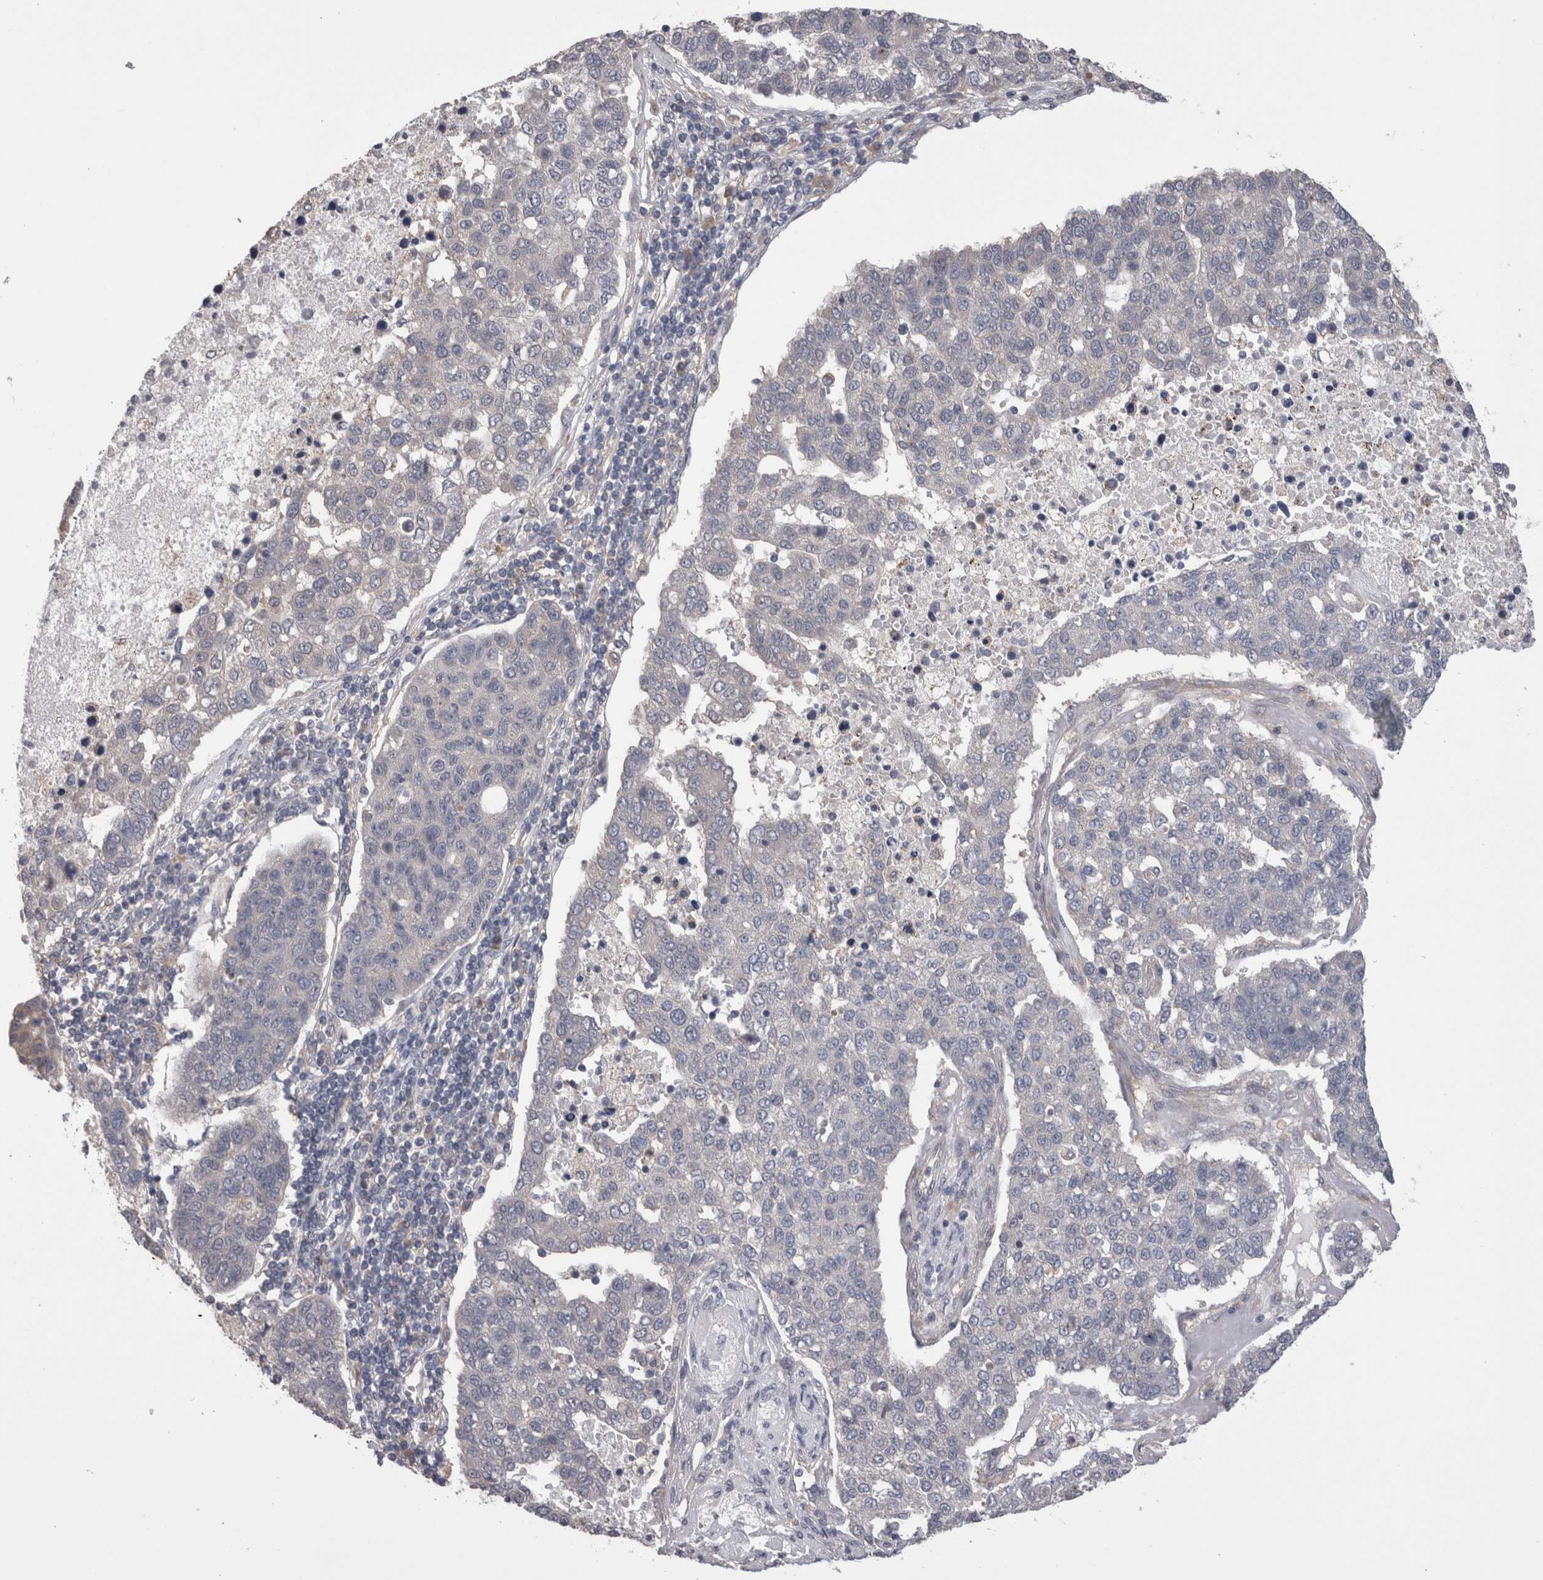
{"staining": {"intensity": "negative", "quantity": "none", "location": "none"}, "tissue": "pancreatic cancer", "cell_type": "Tumor cells", "image_type": "cancer", "snomed": [{"axis": "morphology", "description": "Adenocarcinoma, NOS"}, {"axis": "topography", "description": "Pancreas"}], "caption": "High magnification brightfield microscopy of adenocarcinoma (pancreatic) stained with DAB (3,3'-diaminobenzidine) (brown) and counterstained with hematoxylin (blue): tumor cells show no significant positivity. (DAB (3,3'-diaminobenzidine) IHC with hematoxylin counter stain).", "gene": "DCTN6", "patient": {"sex": "female", "age": 61}}